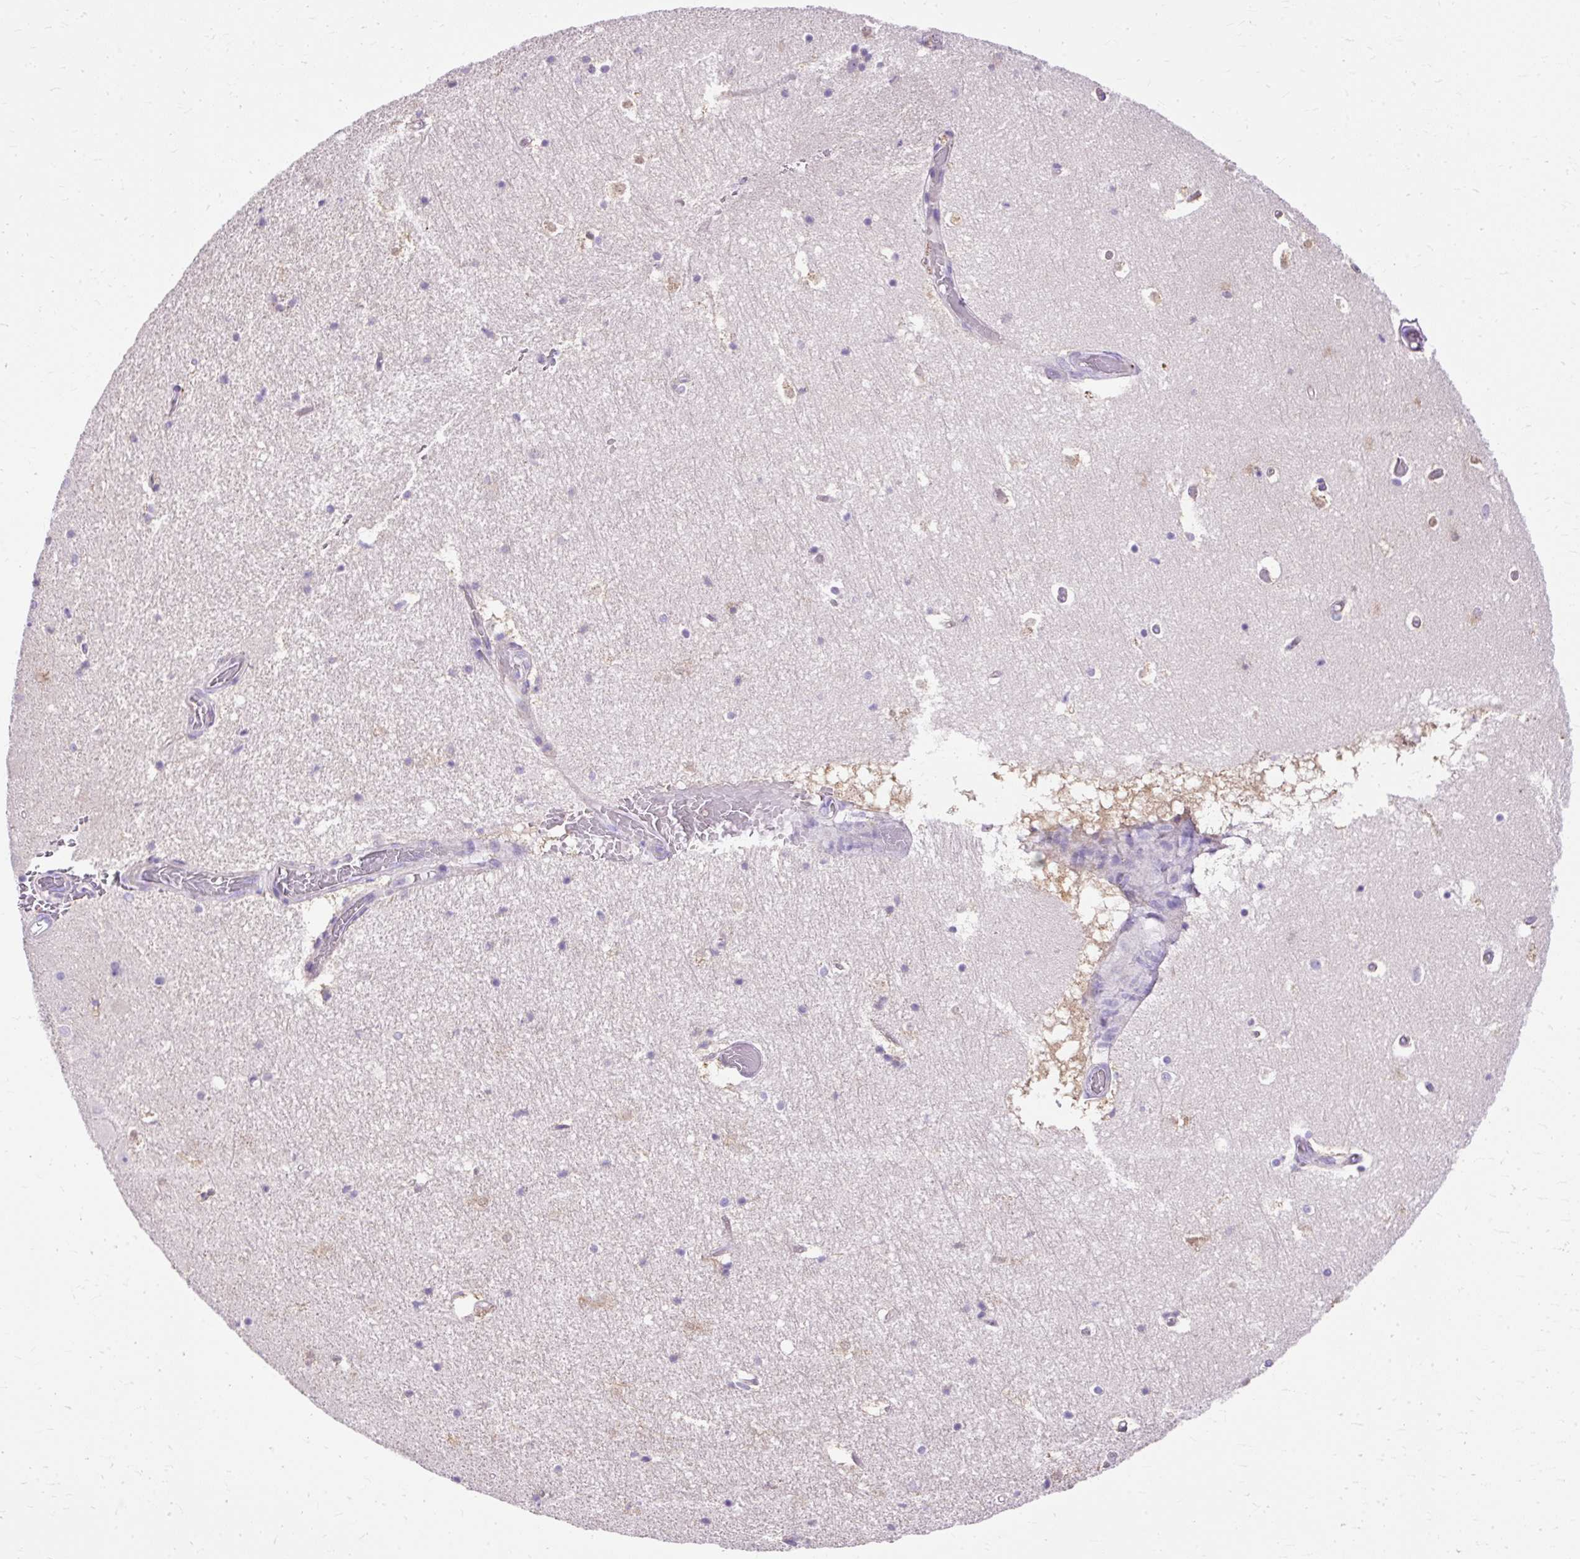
{"staining": {"intensity": "negative", "quantity": "none", "location": "none"}, "tissue": "hippocampus", "cell_type": "Glial cells", "image_type": "normal", "snomed": [{"axis": "morphology", "description": "Normal tissue, NOS"}, {"axis": "topography", "description": "Hippocampus"}], "caption": "Protein analysis of benign hippocampus shows no significant expression in glial cells. (DAB immunohistochemistry with hematoxylin counter stain).", "gene": "MYO6", "patient": {"sex": "female", "age": 52}}